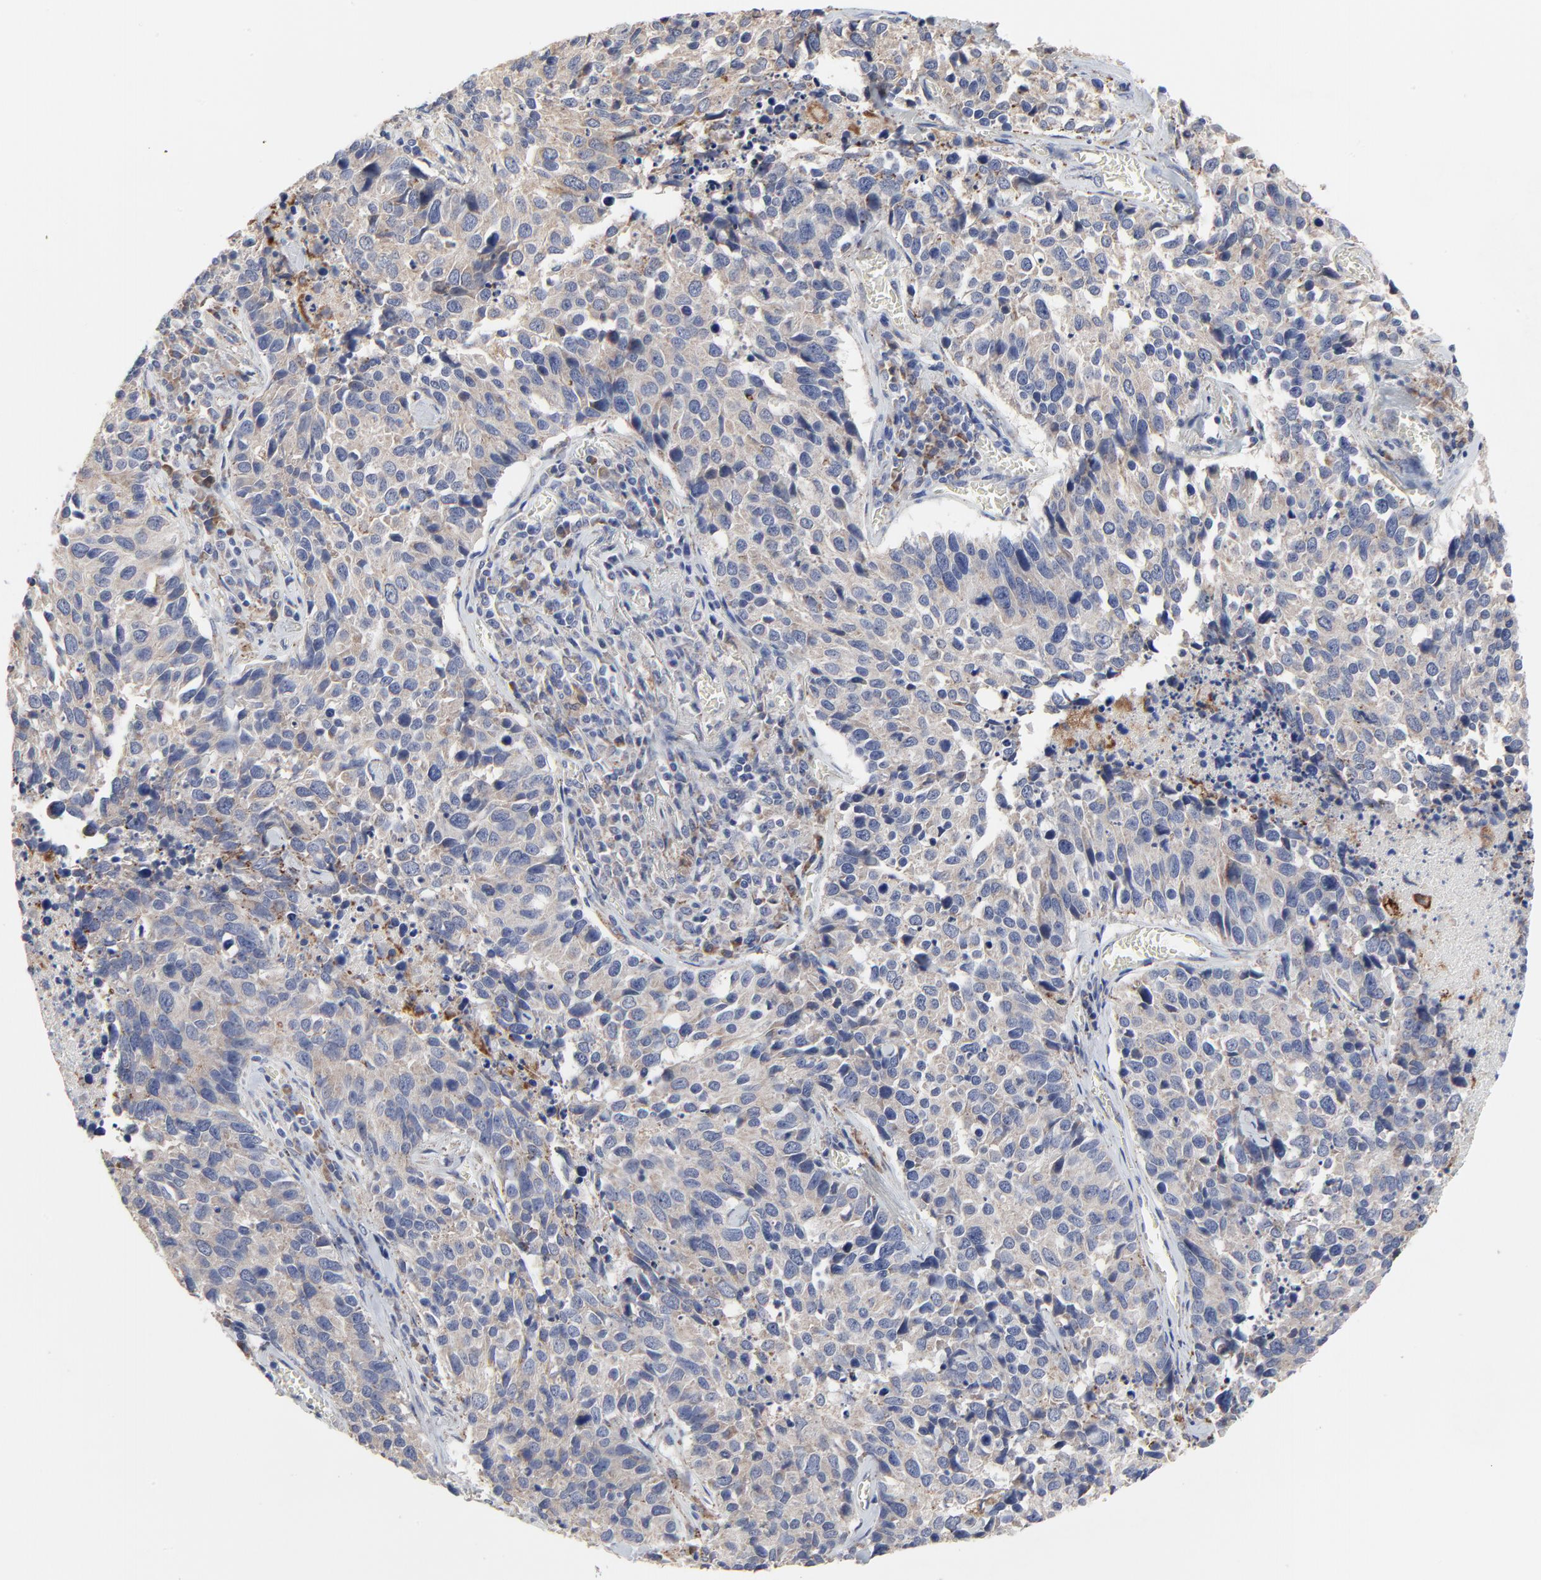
{"staining": {"intensity": "weak", "quantity": ">75%", "location": "cytoplasmic/membranous"}, "tissue": "lung cancer", "cell_type": "Tumor cells", "image_type": "cancer", "snomed": [{"axis": "morphology", "description": "Neoplasm, malignant, NOS"}, {"axis": "topography", "description": "Lung"}], "caption": "Human lung cancer stained with a protein marker displays weak staining in tumor cells.", "gene": "DHRSX", "patient": {"sex": "female", "age": 76}}